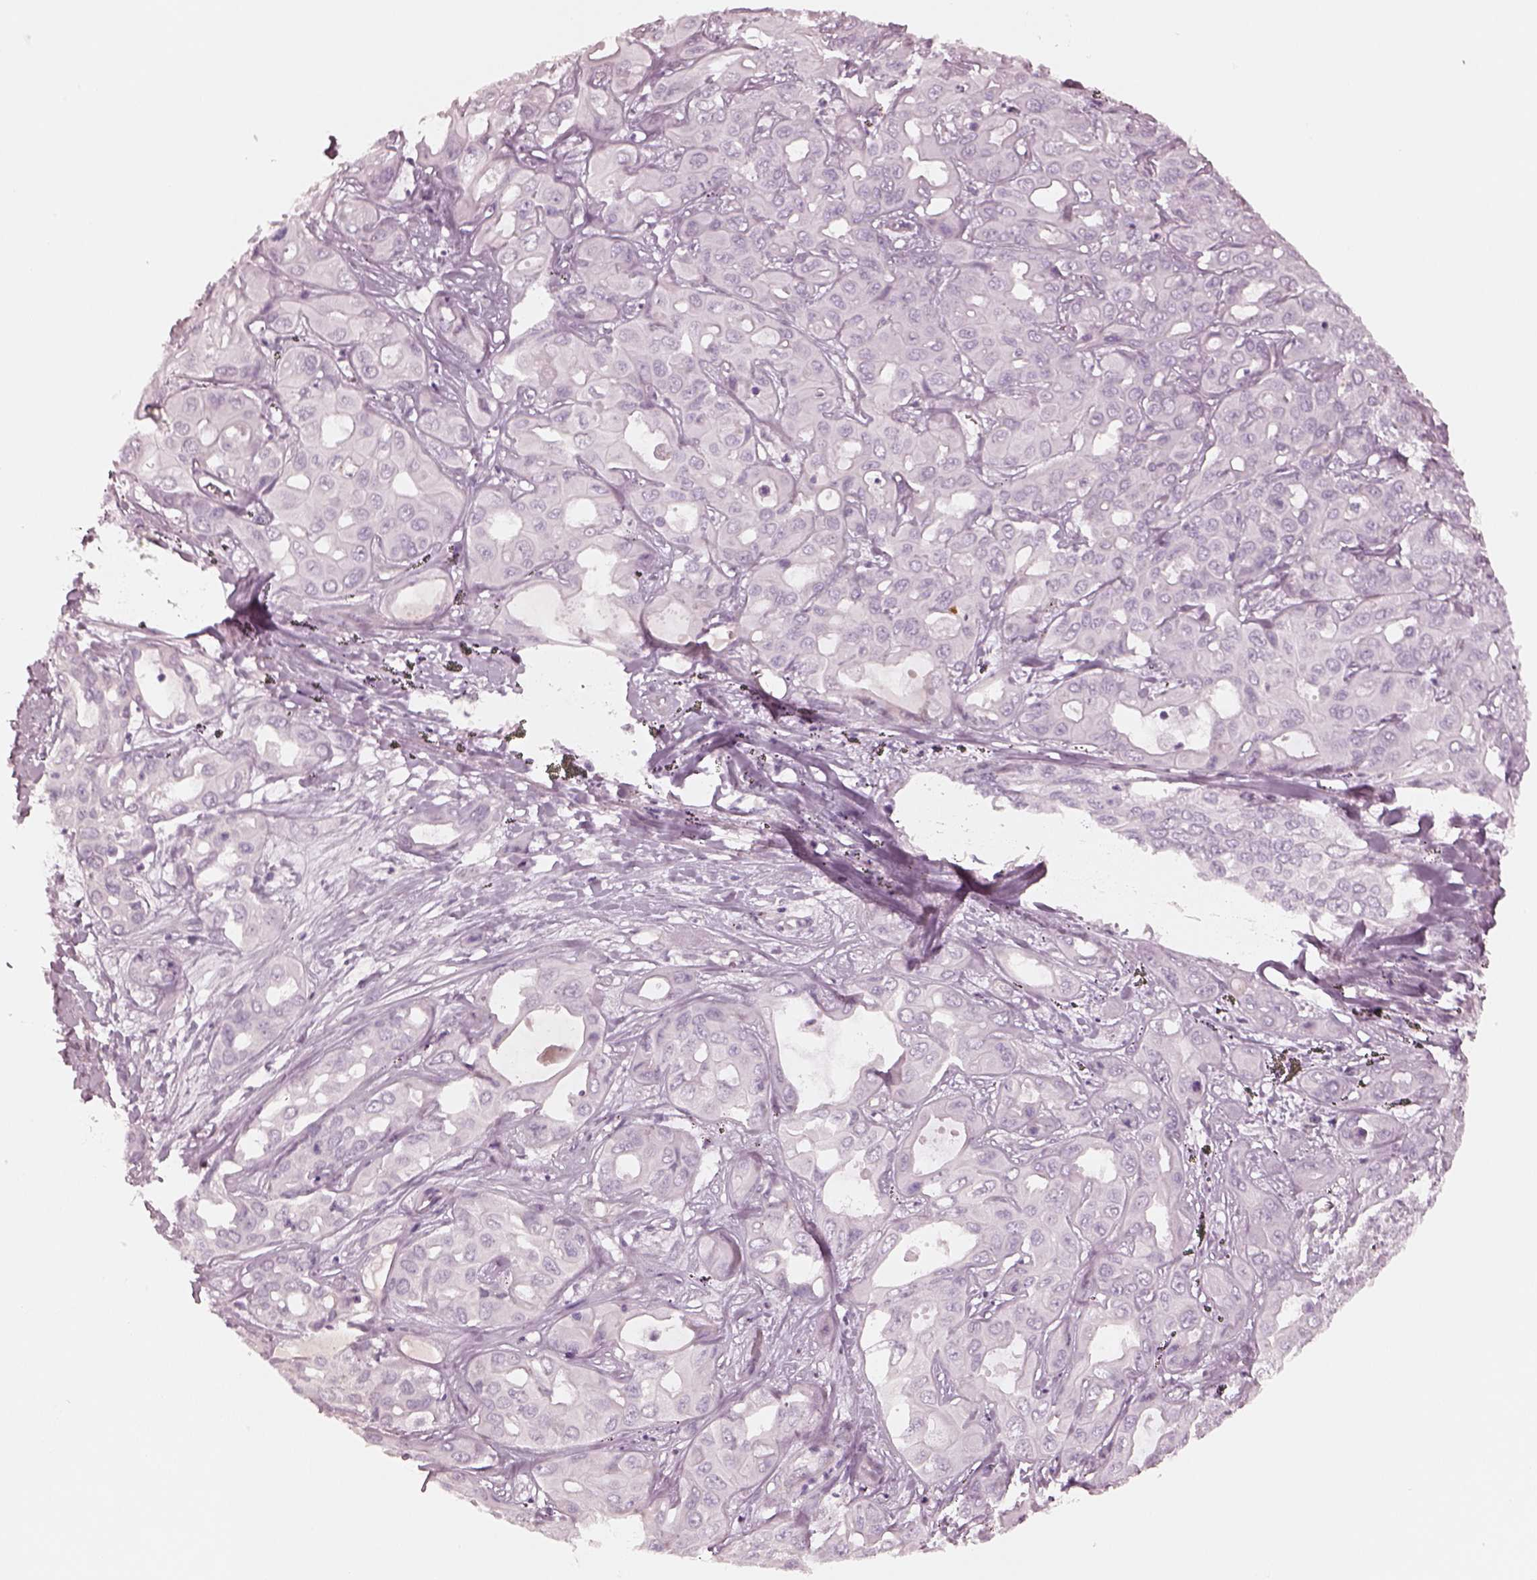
{"staining": {"intensity": "negative", "quantity": "none", "location": "none"}, "tissue": "liver cancer", "cell_type": "Tumor cells", "image_type": "cancer", "snomed": [{"axis": "morphology", "description": "Cholangiocarcinoma"}, {"axis": "topography", "description": "Liver"}], "caption": "This is an immunohistochemistry (IHC) photomicrograph of human liver cholangiocarcinoma. There is no positivity in tumor cells.", "gene": "EGR4", "patient": {"sex": "female", "age": 60}}